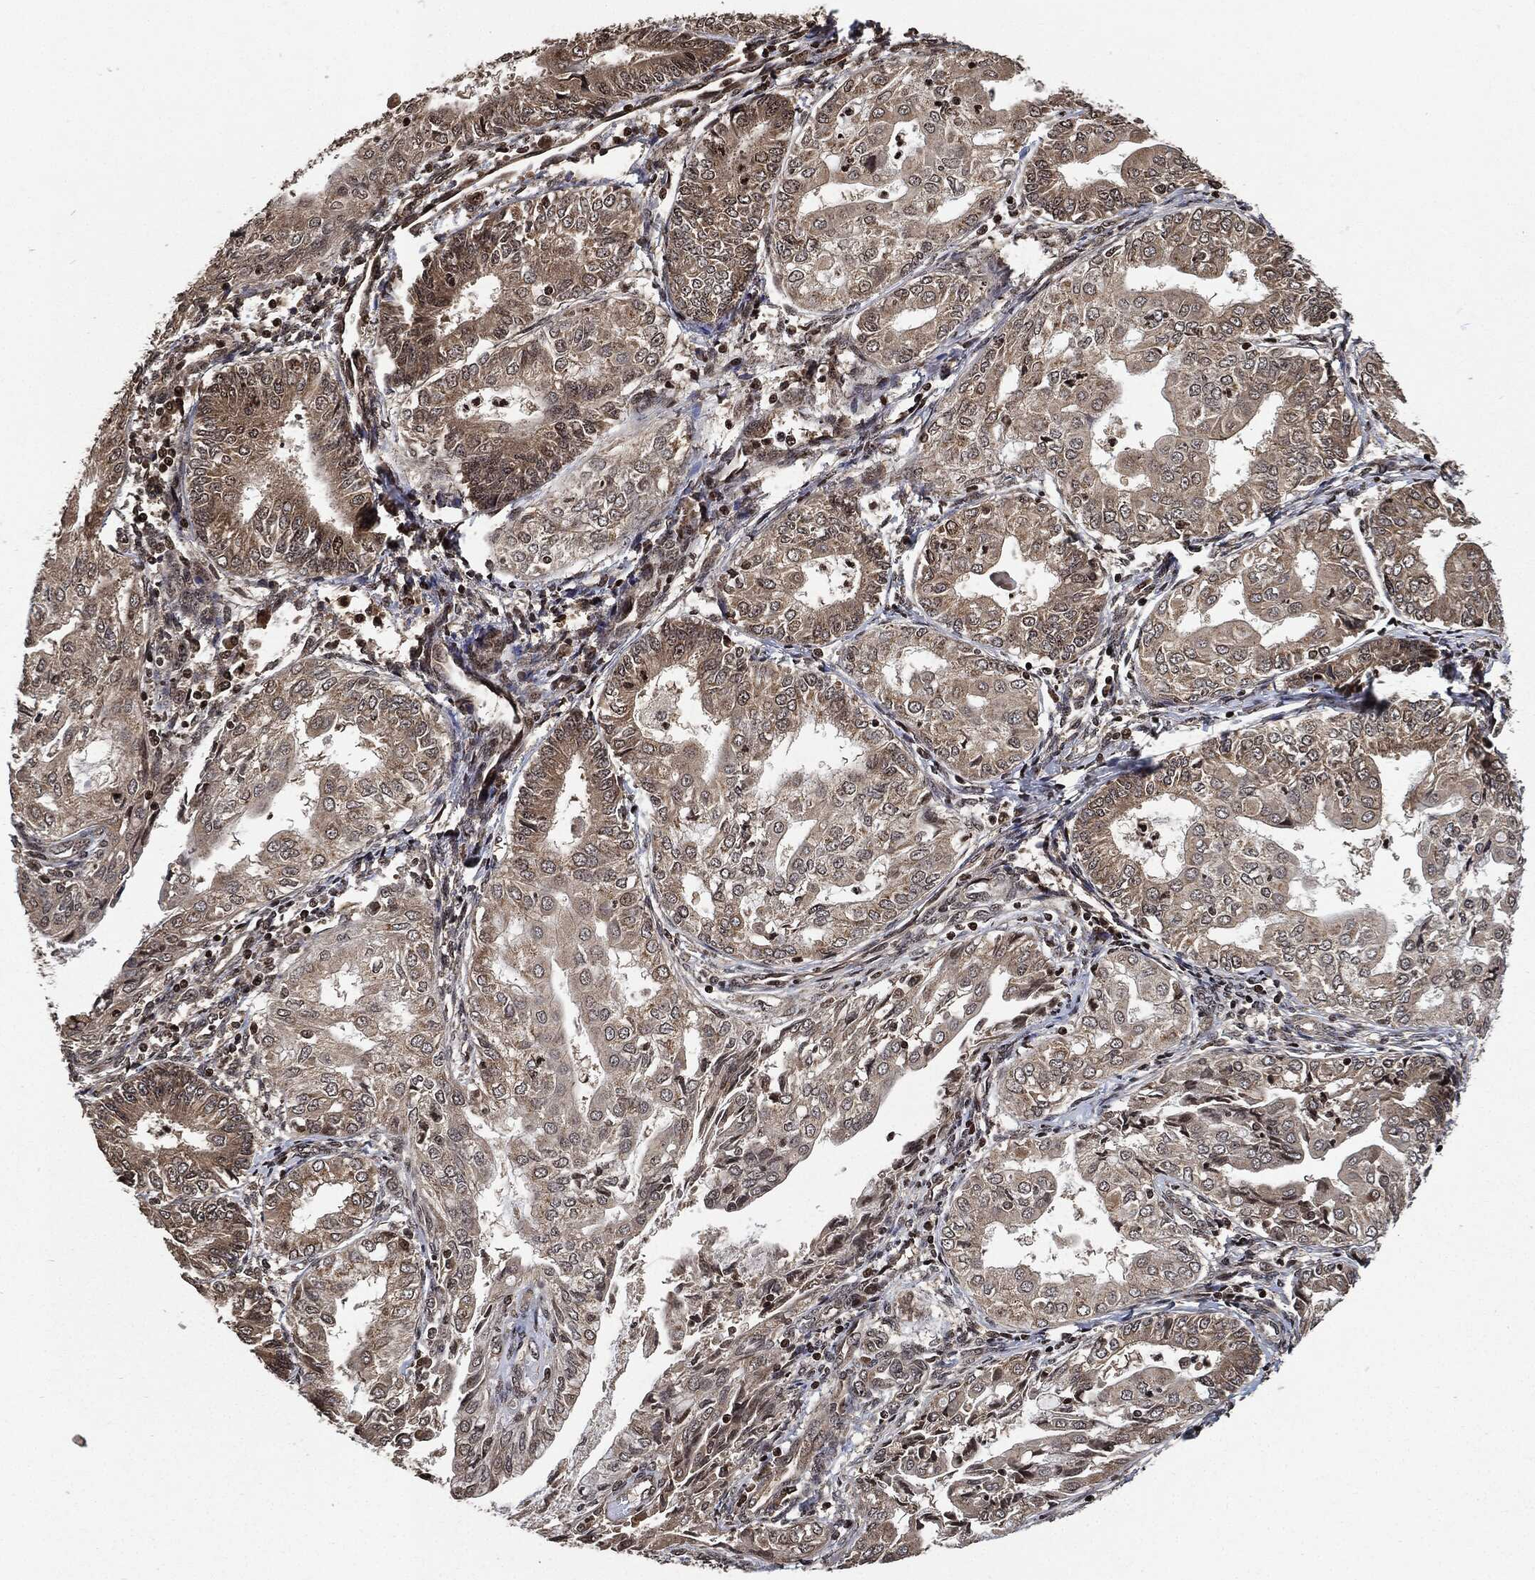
{"staining": {"intensity": "weak", "quantity": "<25%", "location": "cytoplasmic/membranous"}, "tissue": "endometrial cancer", "cell_type": "Tumor cells", "image_type": "cancer", "snomed": [{"axis": "morphology", "description": "Adenocarcinoma, NOS"}, {"axis": "topography", "description": "Endometrium"}], "caption": "The photomicrograph reveals no staining of tumor cells in endometrial adenocarcinoma.", "gene": "PDK1", "patient": {"sex": "female", "age": 68}}